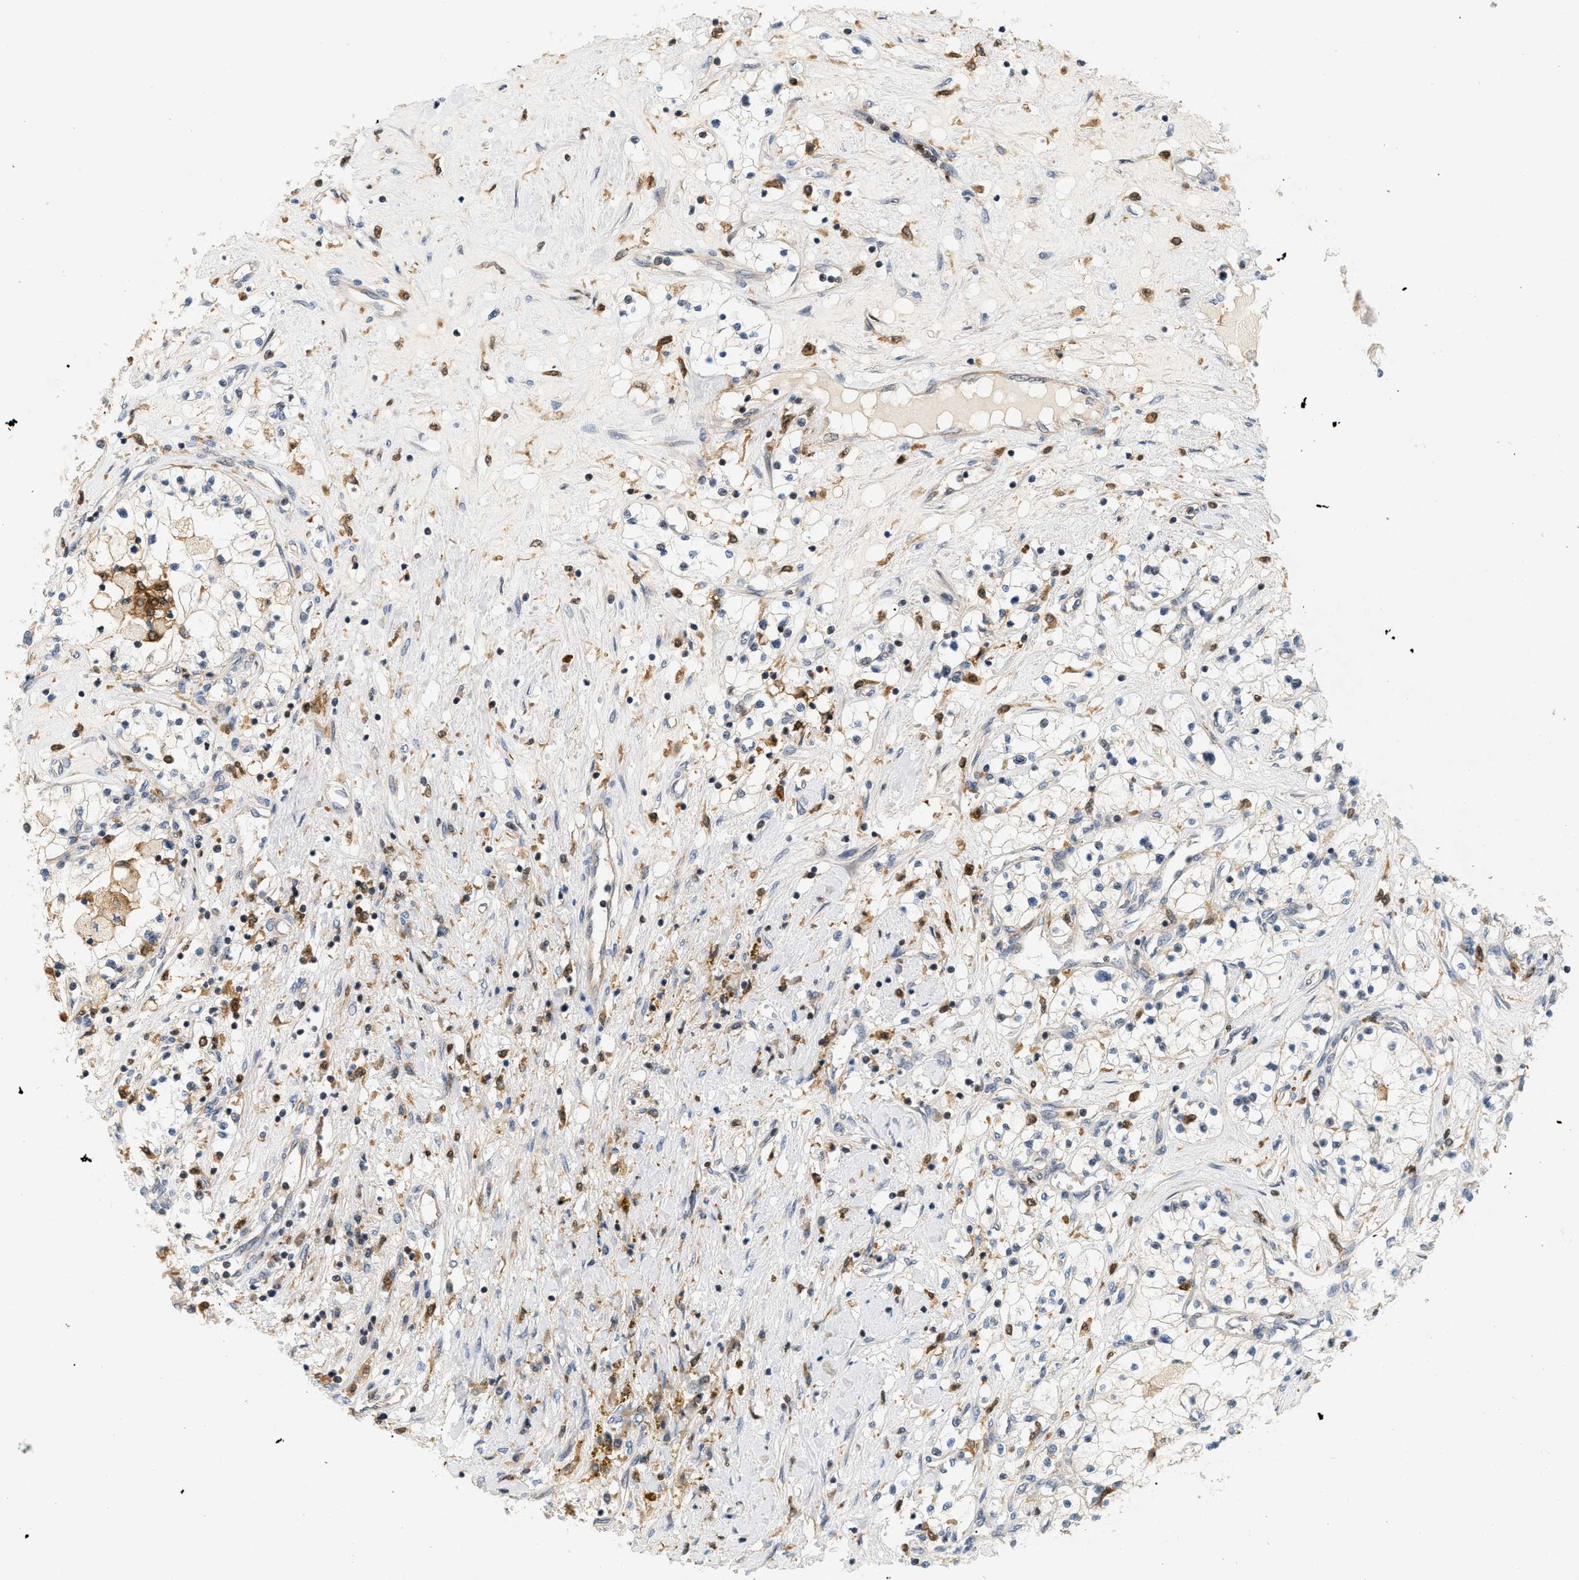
{"staining": {"intensity": "weak", "quantity": "<25%", "location": "cytoplasmic/membranous"}, "tissue": "renal cancer", "cell_type": "Tumor cells", "image_type": "cancer", "snomed": [{"axis": "morphology", "description": "Adenocarcinoma, NOS"}, {"axis": "topography", "description": "Kidney"}], "caption": "A high-resolution histopathology image shows immunohistochemistry staining of renal adenocarcinoma, which displays no significant positivity in tumor cells.", "gene": "PYCARD", "patient": {"sex": "male", "age": 68}}